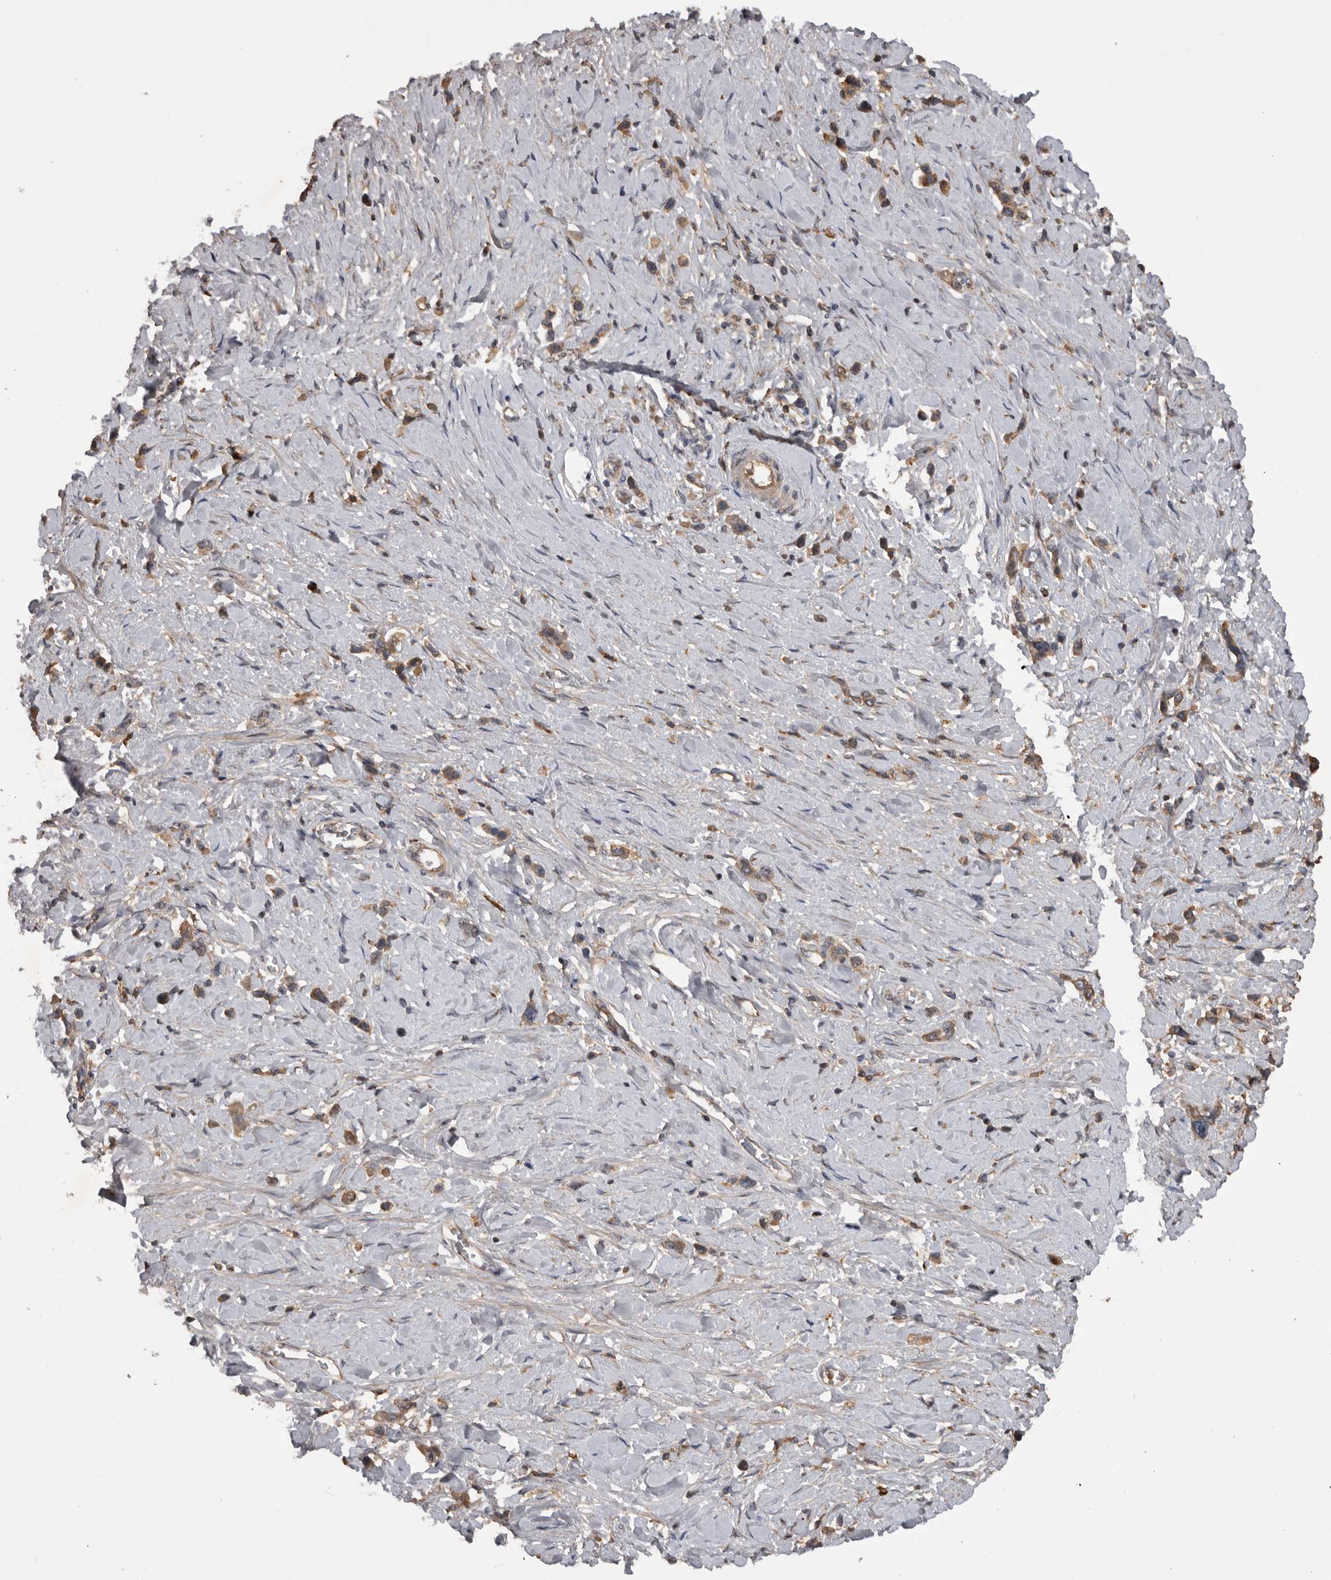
{"staining": {"intensity": "weak", "quantity": ">75%", "location": "cytoplasmic/membranous"}, "tissue": "stomach cancer", "cell_type": "Tumor cells", "image_type": "cancer", "snomed": [{"axis": "morphology", "description": "Adenocarcinoma, NOS"}, {"axis": "topography", "description": "Stomach"}], "caption": "Immunohistochemical staining of human adenocarcinoma (stomach) reveals low levels of weak cytoplasmic/membranous protein staining in about >75% of tumor cells.", "gene": "RAB3GAP2", "patient": {"sex": "female", "age": 65}}